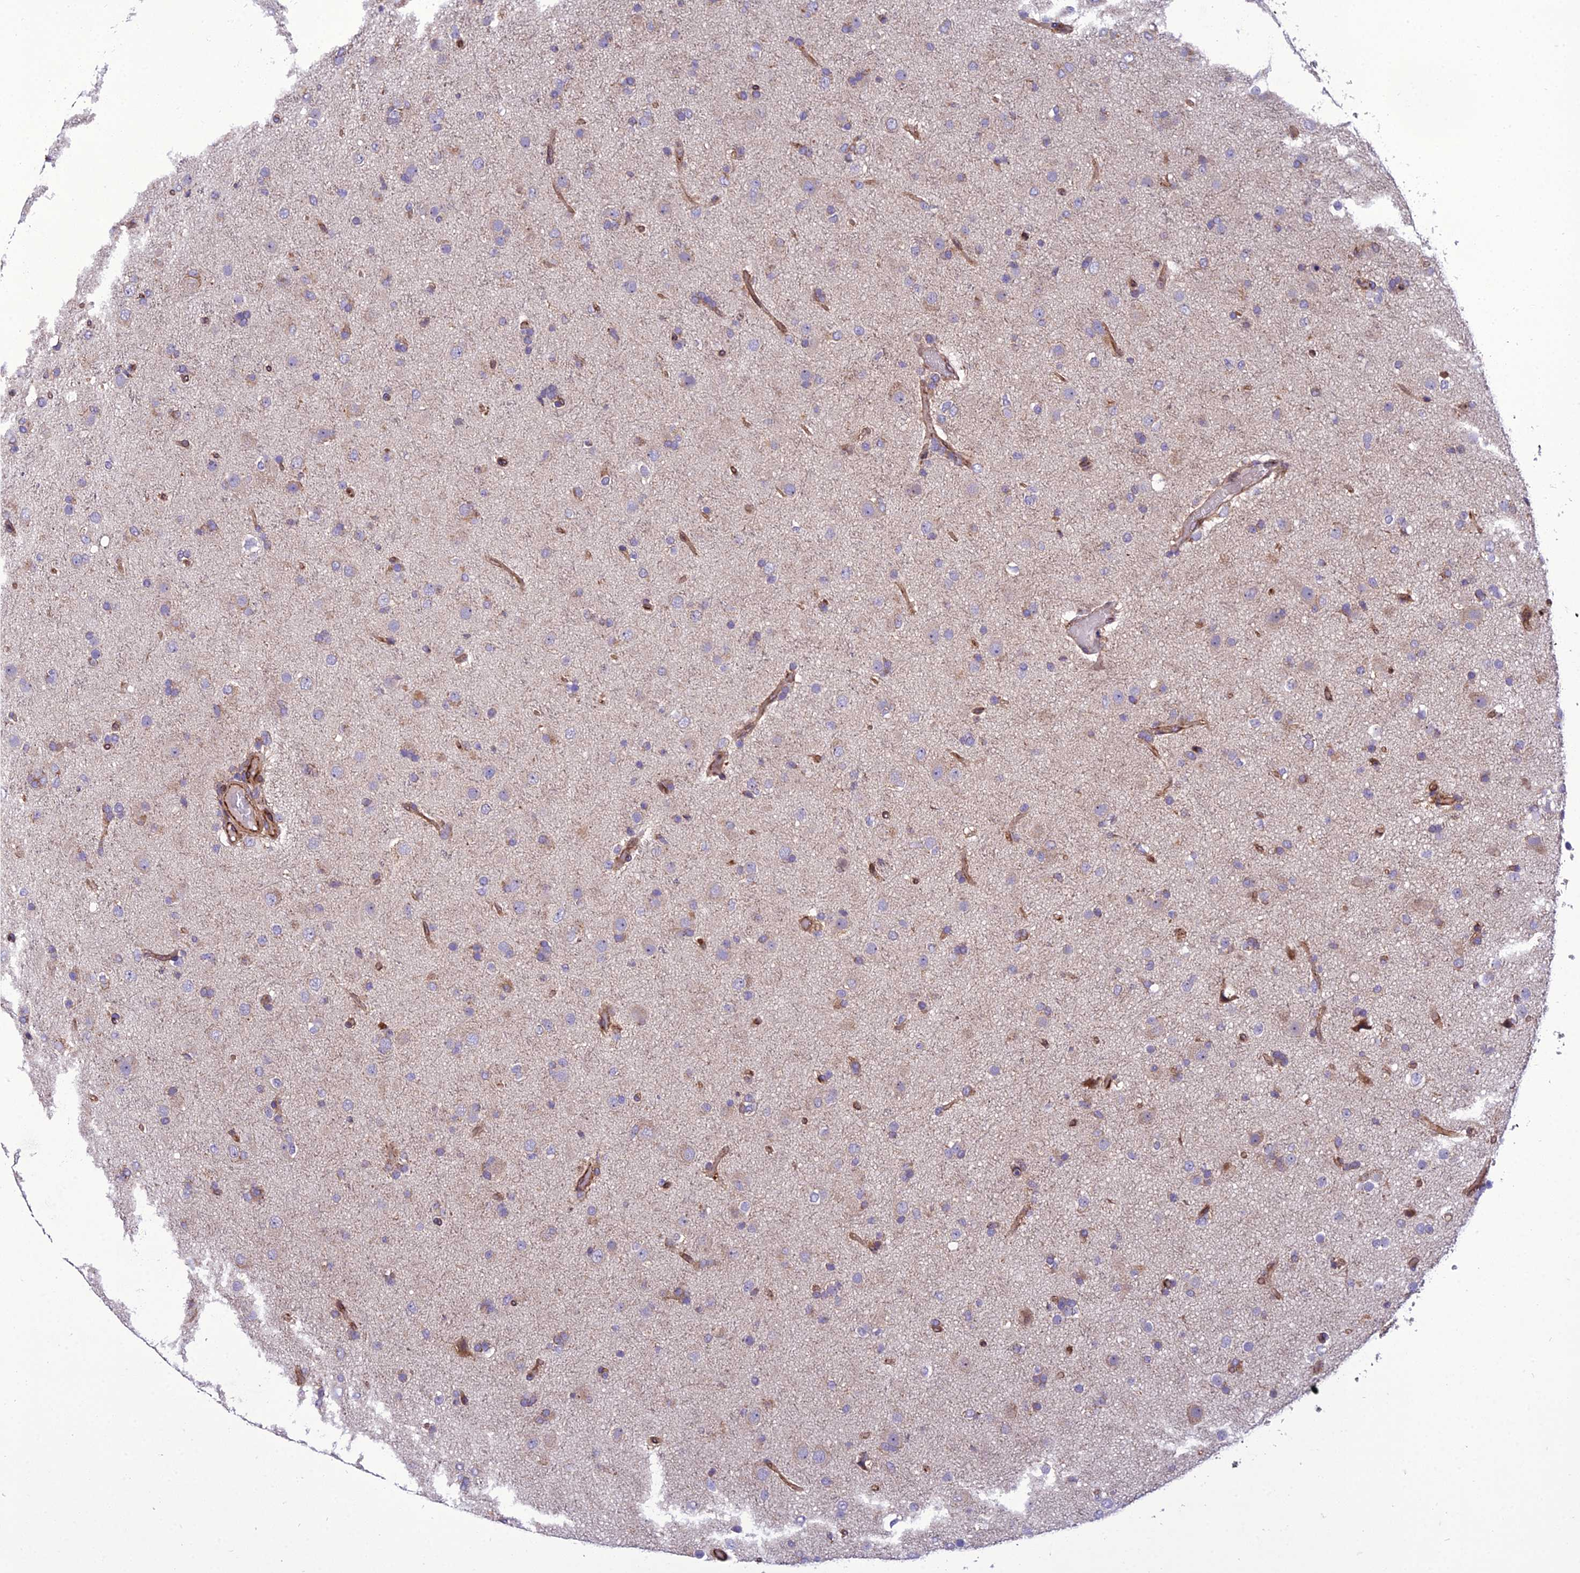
{"staining": {"intensity": "negative", "quantity": "none", "location": "none"}, "tissue": "glioma", "cell_type": "Tumor cells", "image_type": "cancer", "snomed": [{"axis": "morphology", "description": "Glioma, malignant, Low grade"}, {"axis": "topography", "description": "Brain"}], "caption": "The micrograph shows no staining of tumor cells in glioma. The staining was performed using DAB (3,3'-diaminobenzidine) to visualize the protein expression in brown, while the nuclei were stained in blue with hematoxylin (Magnification: 20x).", "gene": "GIMAP1", "patient": {"sex": "male", "age": 65}}